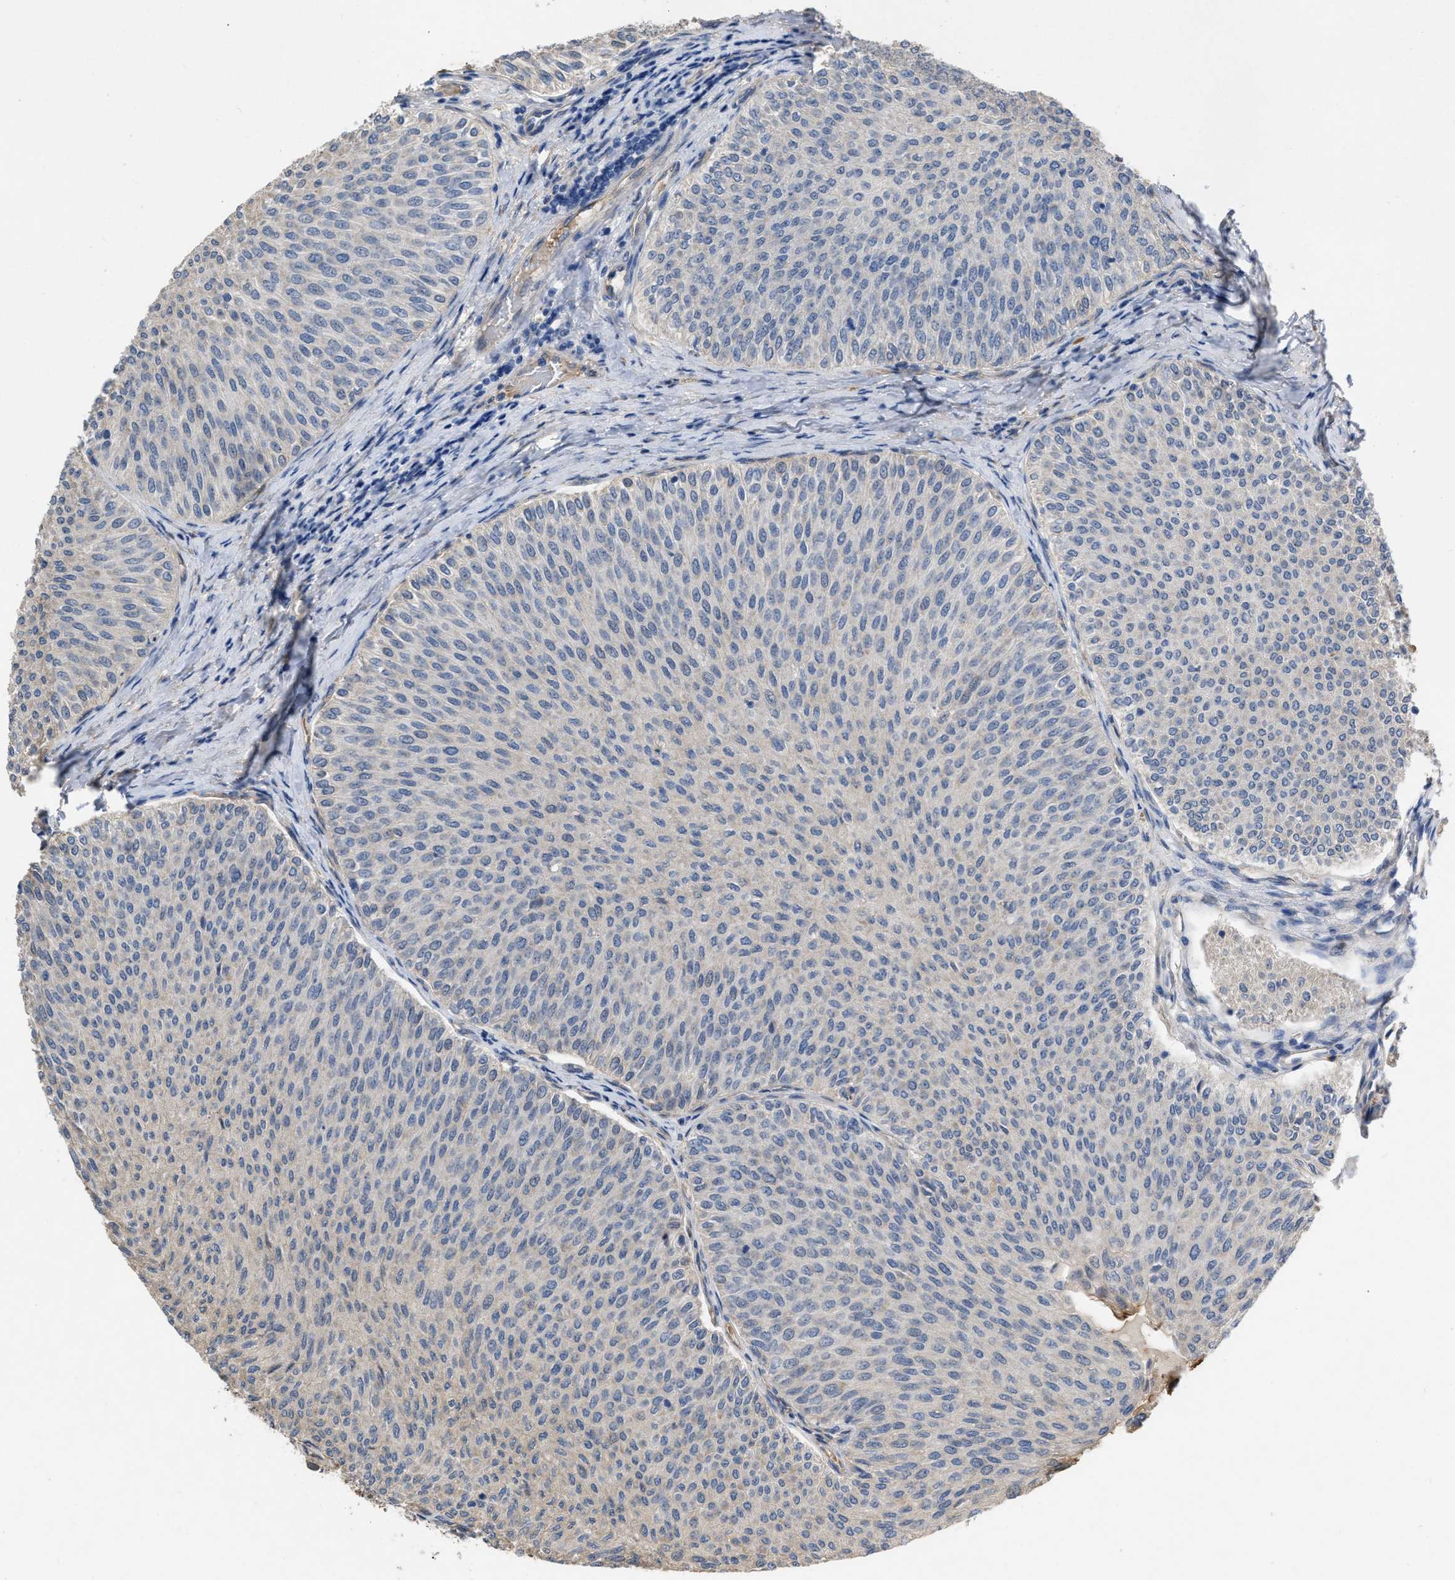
{"staining": {"intensity": "negative", "quantity": "none", "location": "none"}, "tissue": "urothelial cancer", "cell_type": "Tumor cells", "image_type": "cancer", "snomed": [{"axis": "morphology", "description": "Urothelial carcinoma, Low grade"}, {"axis": "topography", "description": "Urinary bladder"}], "caption": "Image shows no protein positivity in tumor cells of low-grade urothelial carcinoma tissue.", "gene": "SLC4A11", "patient": {"sex": "male", "age": 78}}